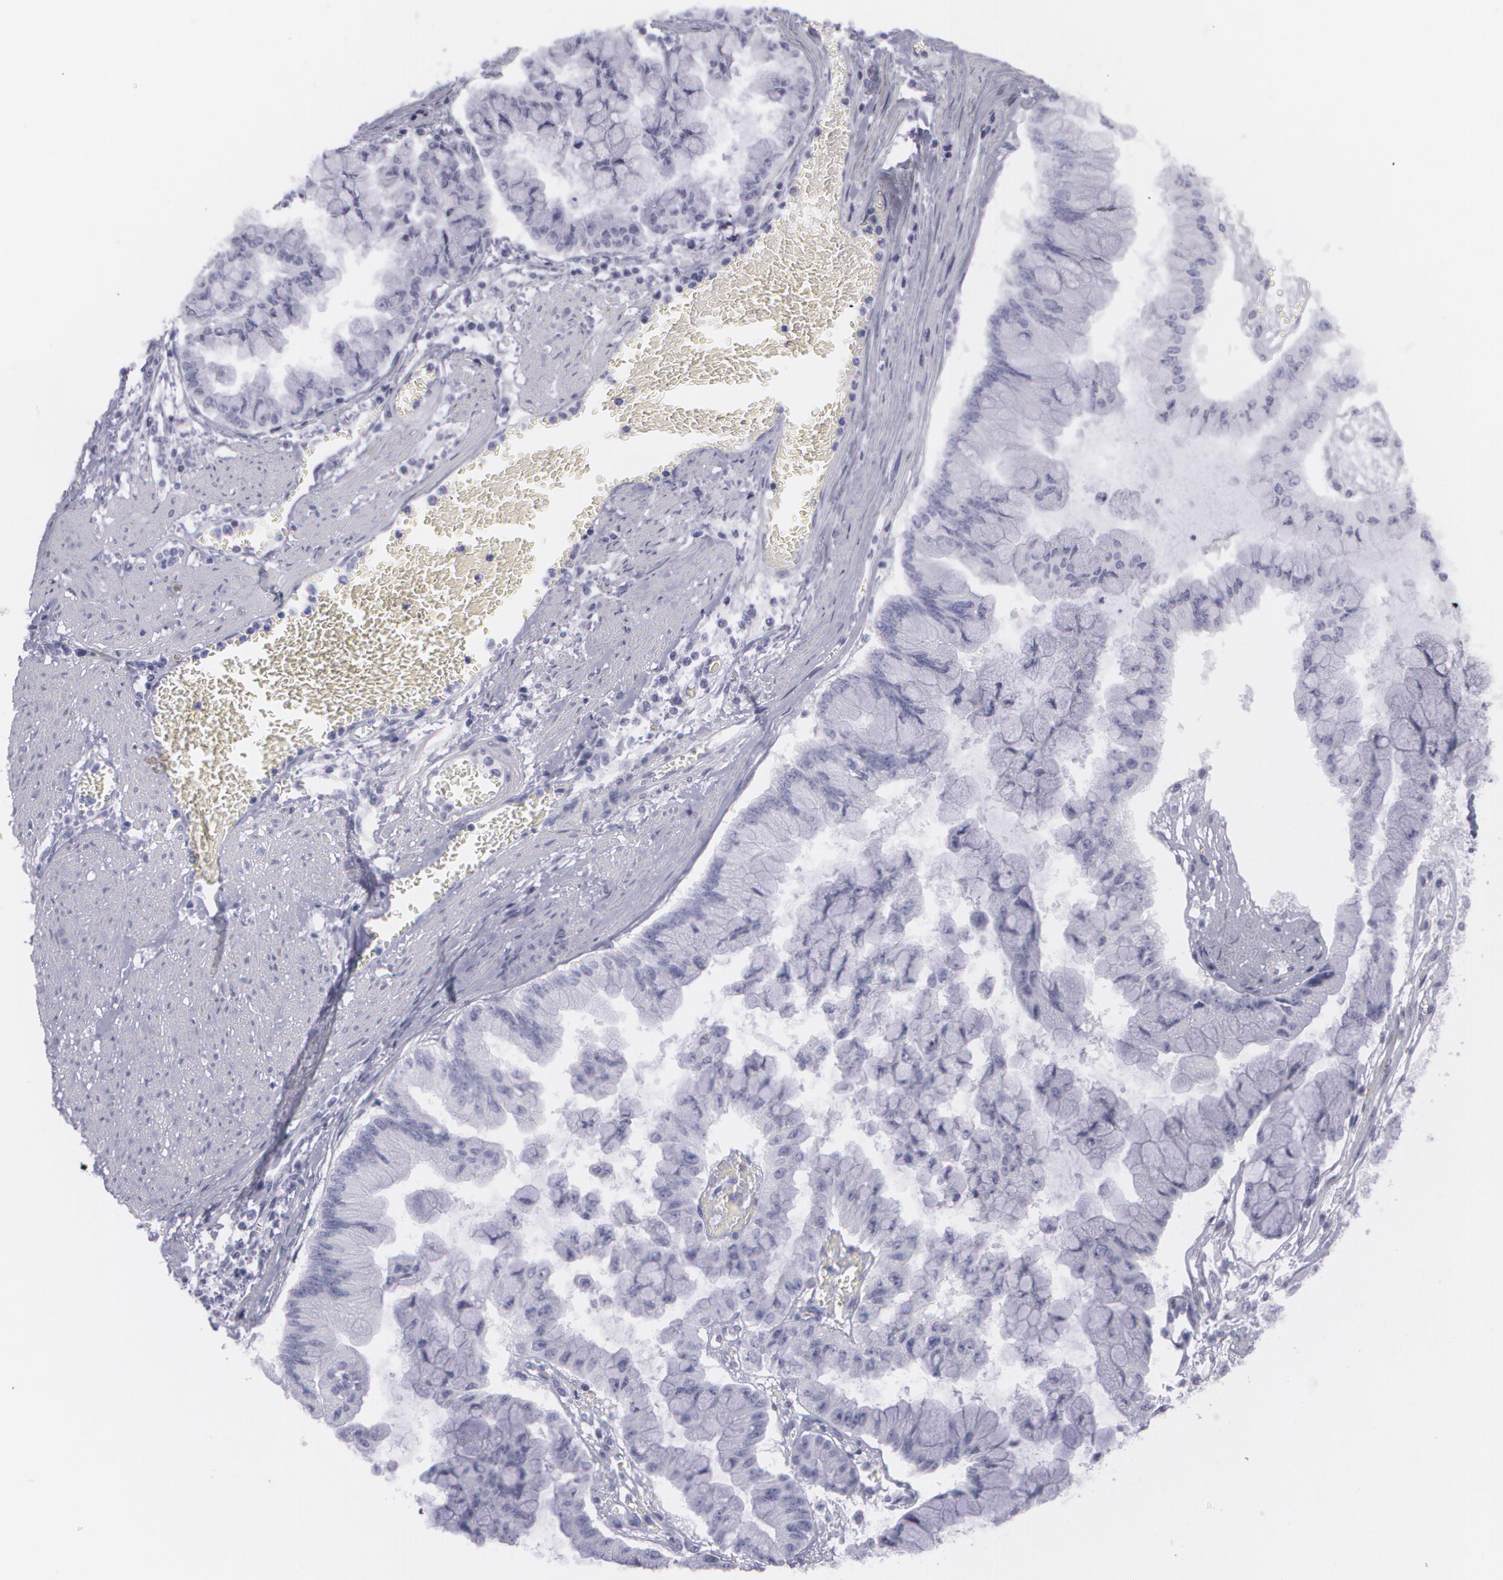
{"staining": {"intensity": "weak", "quantity": "<25%", "location": "cytoplasmic/membranous"}, "tissue": "liver cancer", "cell_type": "Tumor cells", "image_type": "cancer", "snomed": [{"axis": "morphology", "description": "Cholangiocarcinoma"}, {"axis": "topography", "description": "Liver"}], "caption": "Tumor cells are negative for protein expression in human liver cholangiocarcinoma.", "gene": "CYB5R3", "patient": {"sex": "female", "age": 79}}